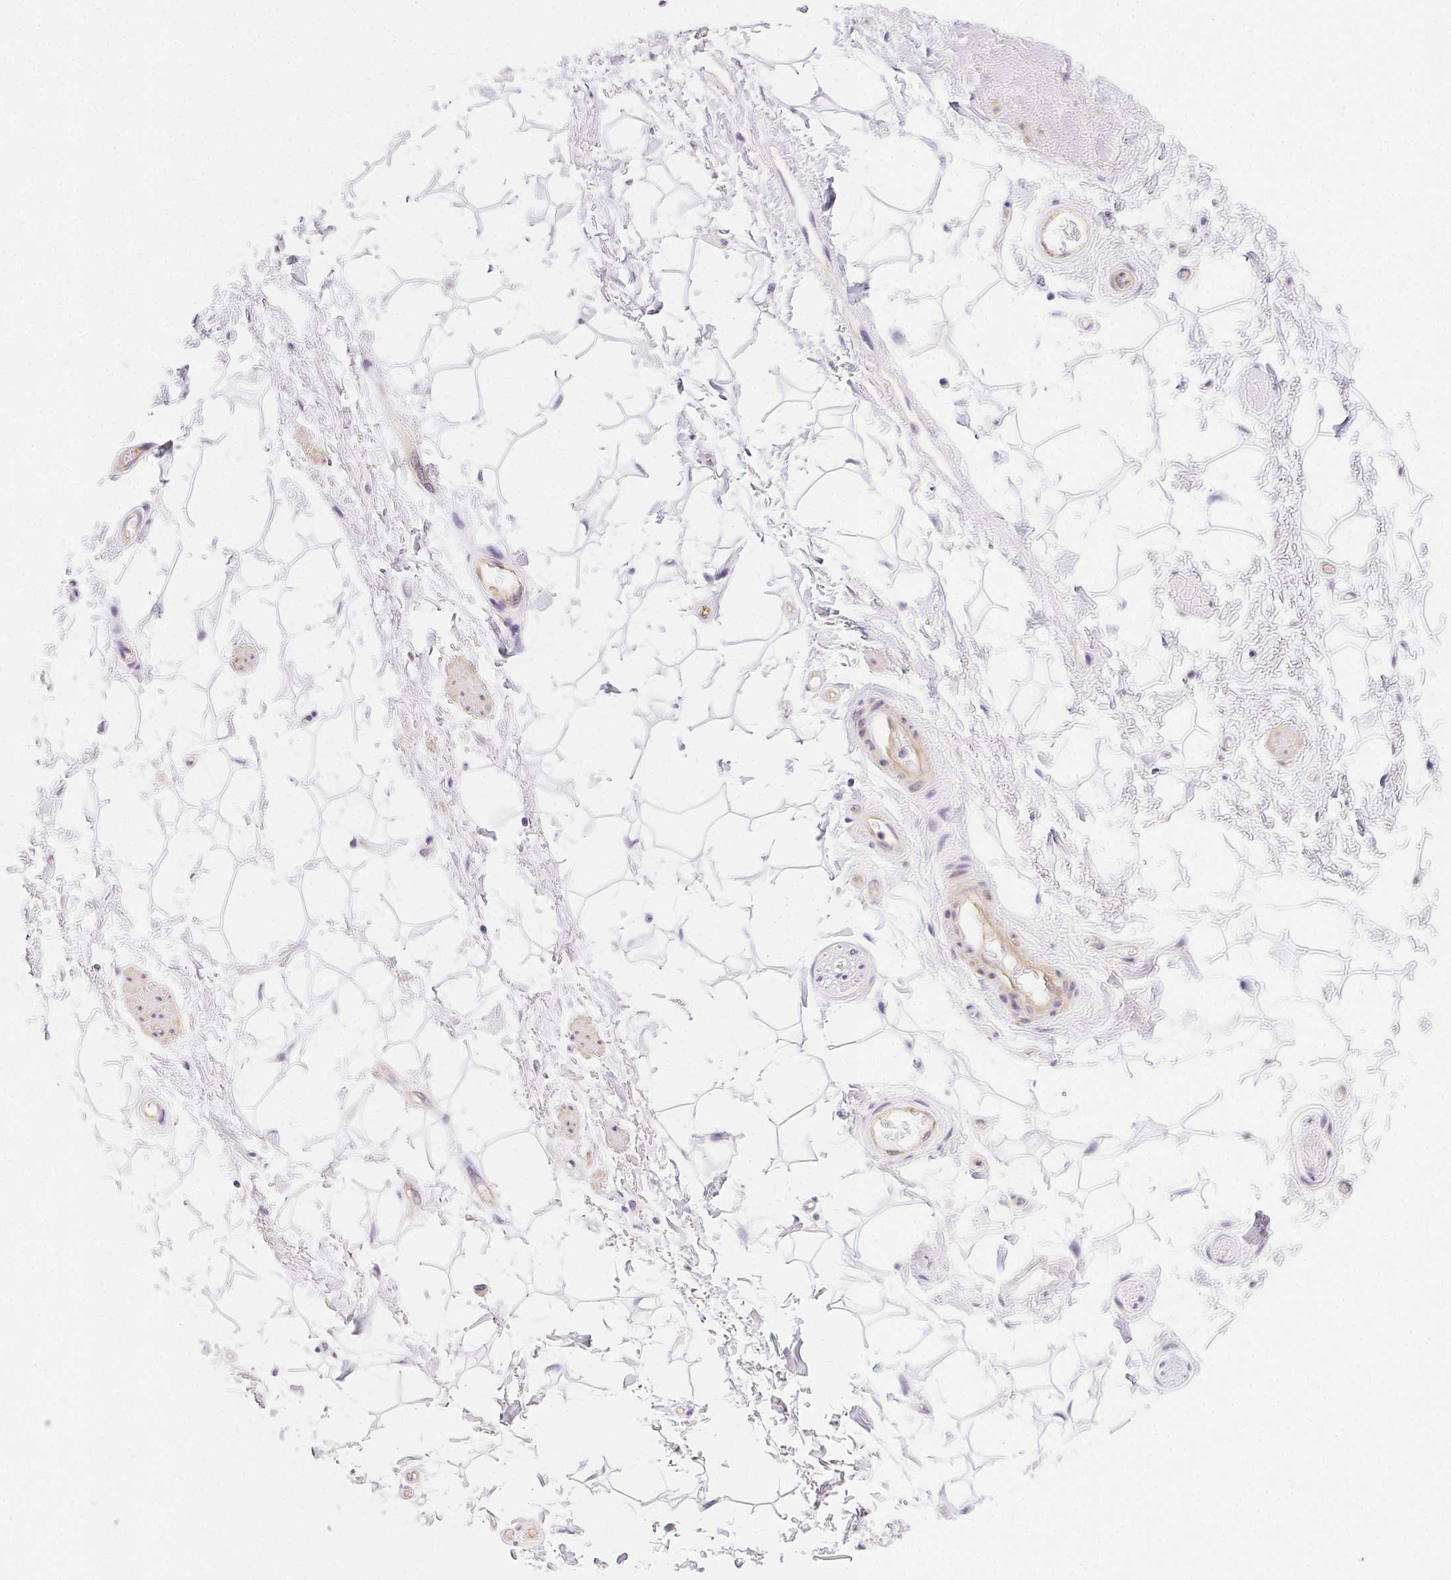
{"staining": {"intensity": "negative", "quantity": "none", "location": "none"}, "tissue": "adipose tissue", "cell_type": "Adipocytes", "image_type": "normal", "snomed": [{"axis": "morphology", "description": "Normal tissue, NOS"}, {"axis": "topography", "description": "Anal"}, {"axis": "topography", "description": "Peripheral nerve tissue"}], "caption": "The photomicrograph displays no staining of adipocytes in normal adipose tissue.", "gene": "CSN1S1", "patient": {"sex": "male", "age": 51}}